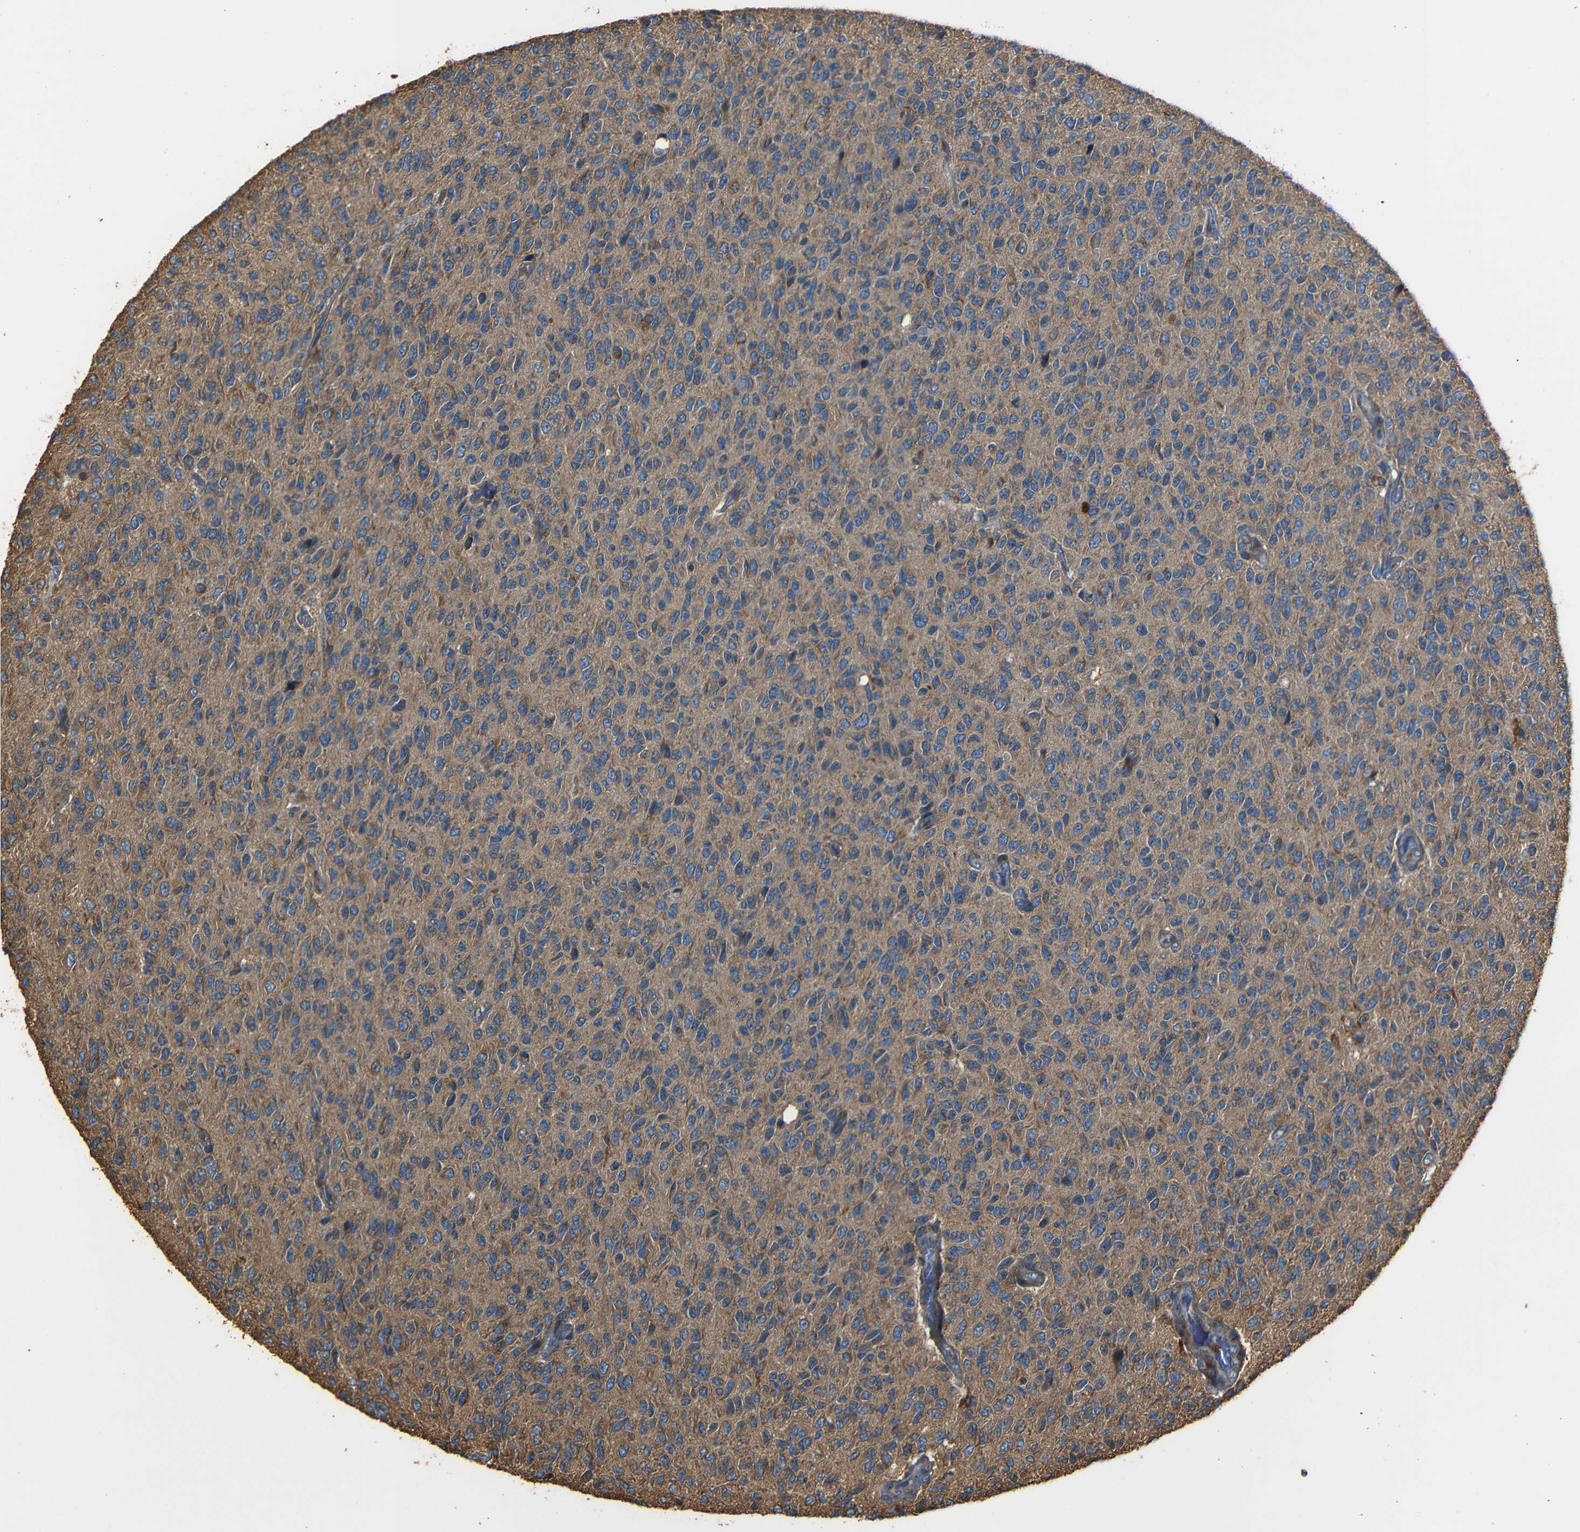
{"staining": {"intensity": "moderate", "quantity": ">75%", "location": "cytoplasmic/membranous"}, "tissue": "glioma", "cell_type": "Tumor cells", "image_type": "cancer", "snomed": [{"axis": "morphology", "description": "Glioma, malignant, High grade"}, {"axis": "topography", "description": "pancreas cauda"}], "caption": "Immunohistochemical staining of human glioma displays moderate cytoplasmic/membranous protein expression in approximately >75% of tumor cells.", "gene": "ADGRE5", "patient": {"sex": "male", "age": 60}}